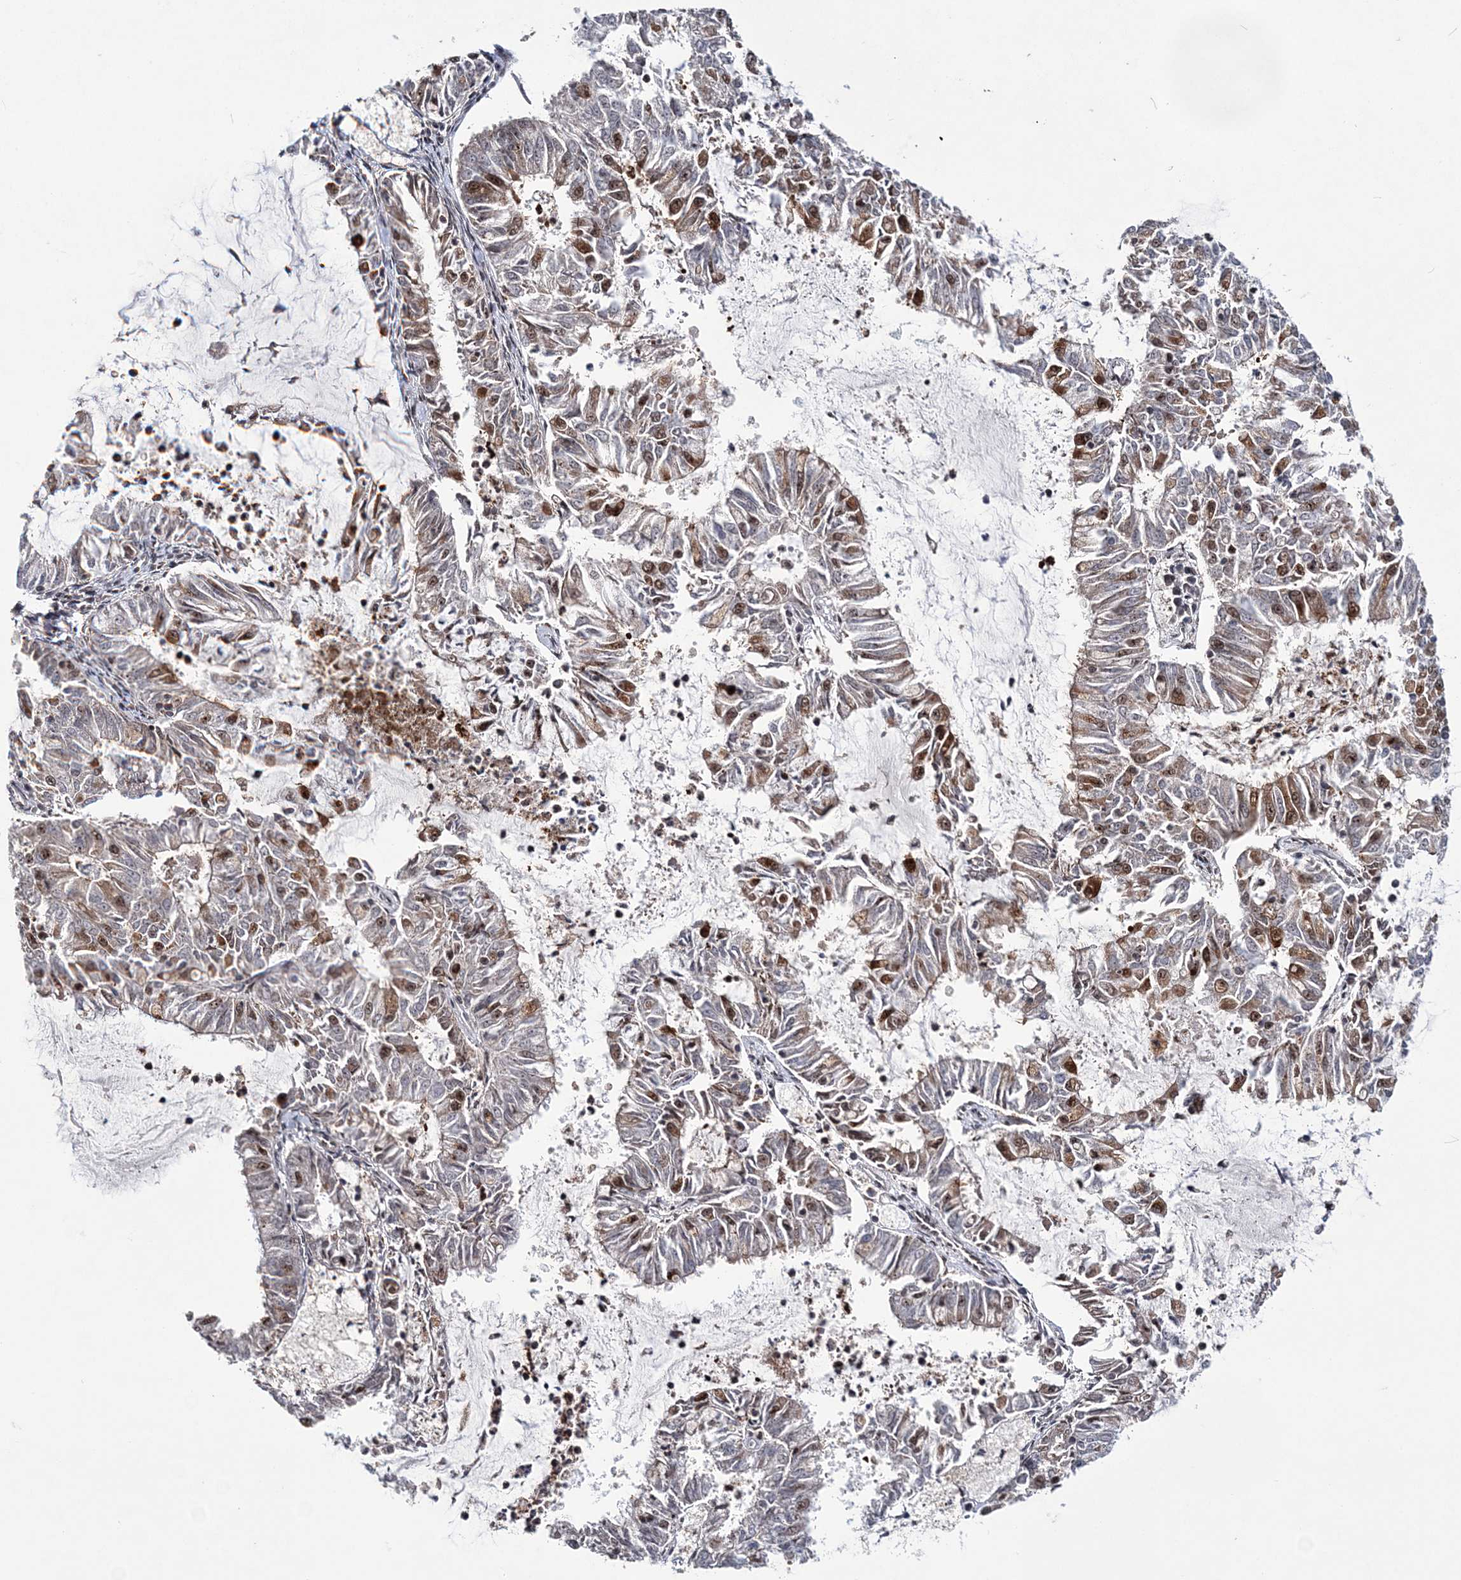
{"staining": {"intensity": "moderate", "quantity": "25%-75%", "location": "cytoplasmic/membranous,nuclear"}, "tissue": "endometrial cancer", "cell_type": "Tumor cells", "image_type": "cancer", "snomed": [{"axis": "morphology", "description": "Adenocarcinoma, NOS"}, {"axis": "topography", "description": "Endometrium"}], "caption": "Human endometrial adenocarcinoma stained for a protein (brown) reveals moderate cytoplasmic/membranous and nuclear positive positivity in approximately 25%-75% of tumor cells.", "gene": "TATDN2", "patient": {"sex": "female", "age": 57}}